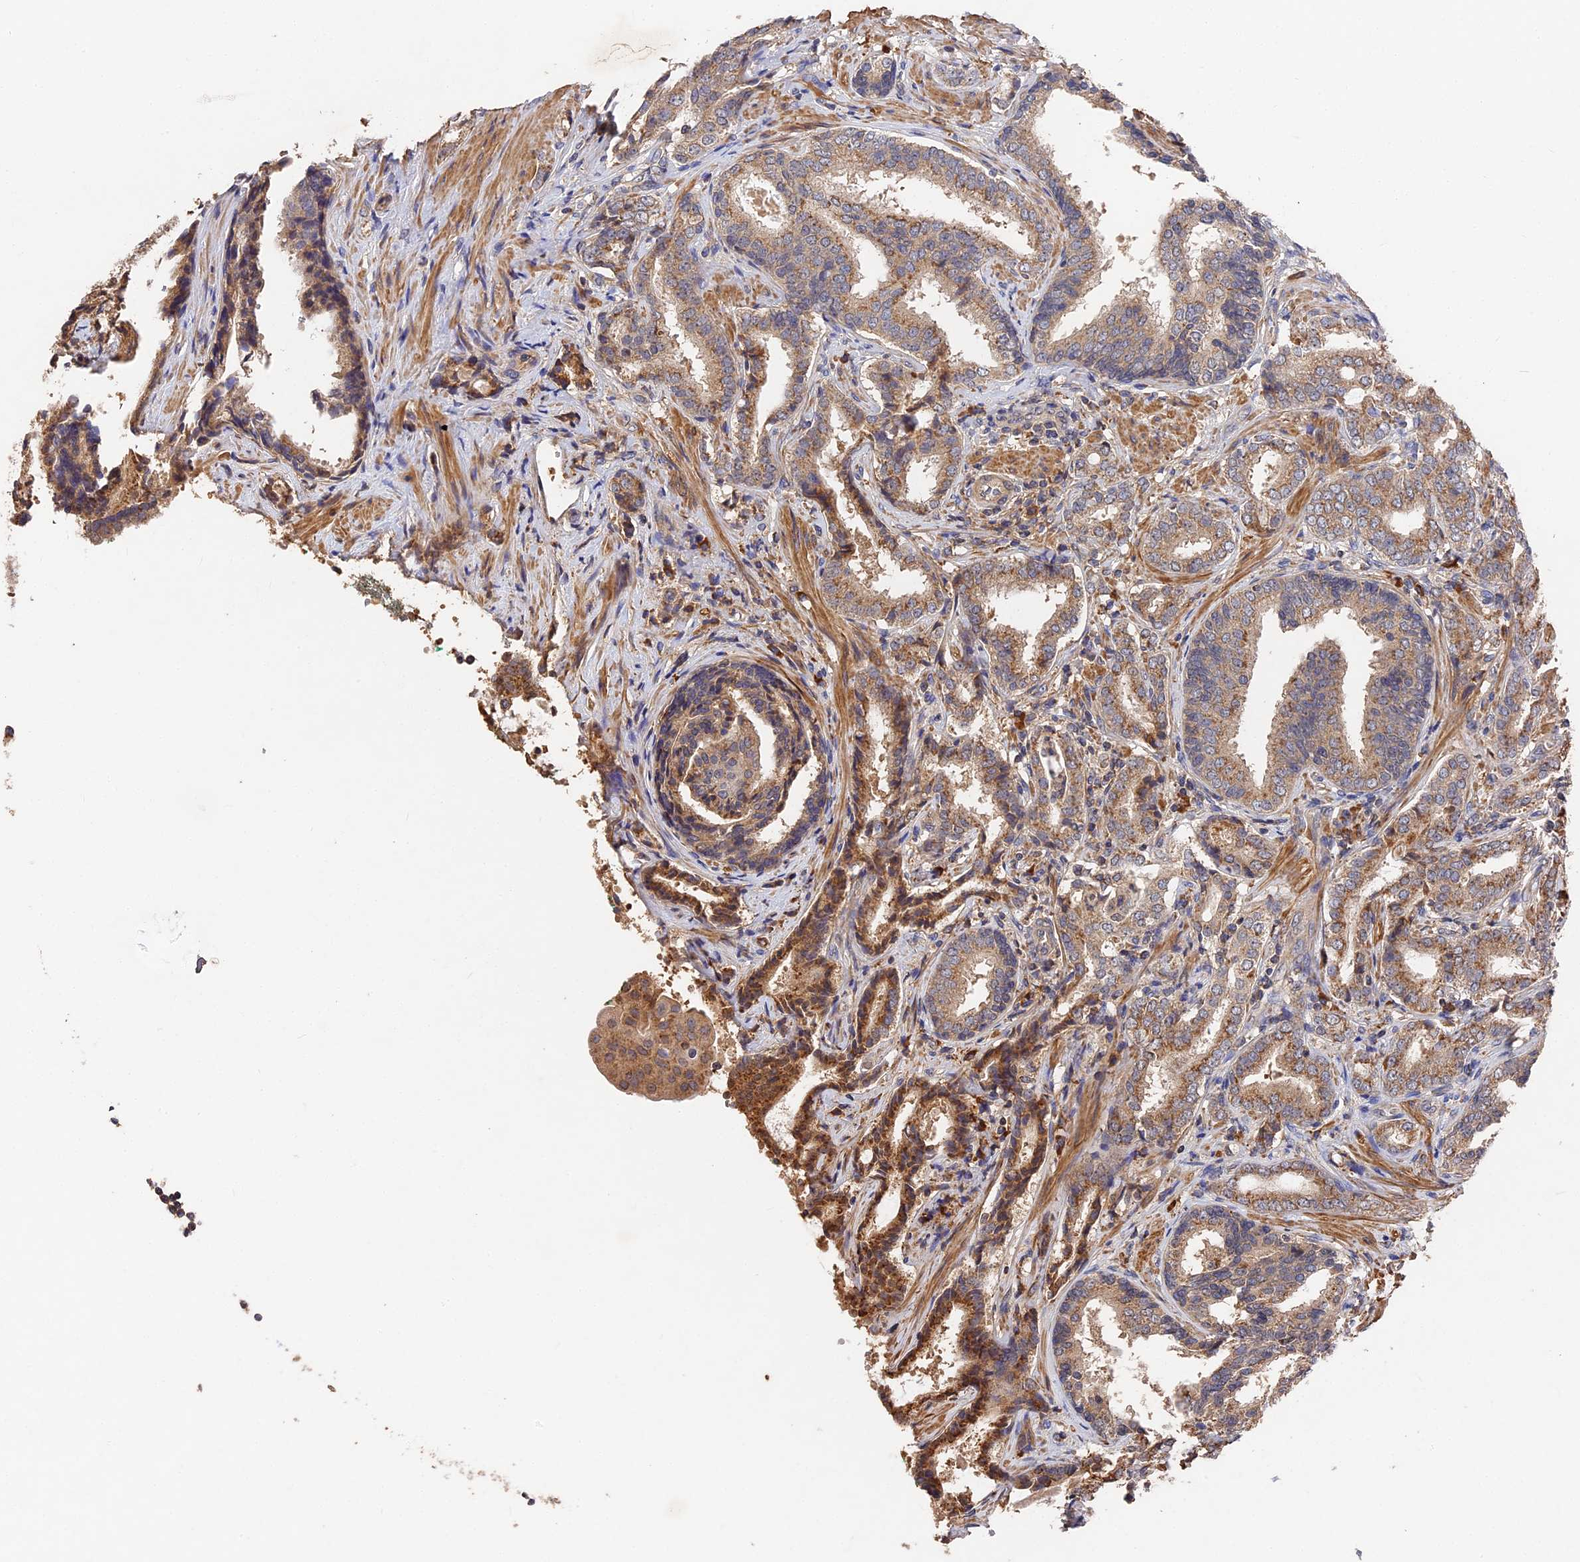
{"staining": {"intensity": "moderate", "quantity": ">75%", "location": "cytoplasmic/membranous"}, "tissue": "prostate cancer", "cell_type": "Tumor cells", "image_type": "cancer", "snomed": [{"axis": "morphology", "description": "Adenocarcinoma, High grade"}, {"axis": "topography", "description": "Prostate"}], "caption": "An image showing moderate cytoplasmic/membranous staining in about >75% of tumor cells in prostate high-grade adenocarcinoma, as visualized by brown immunohistochemical staining.", "gene": "DHRS11", "patient": {"sex": "male", "age": 63}}